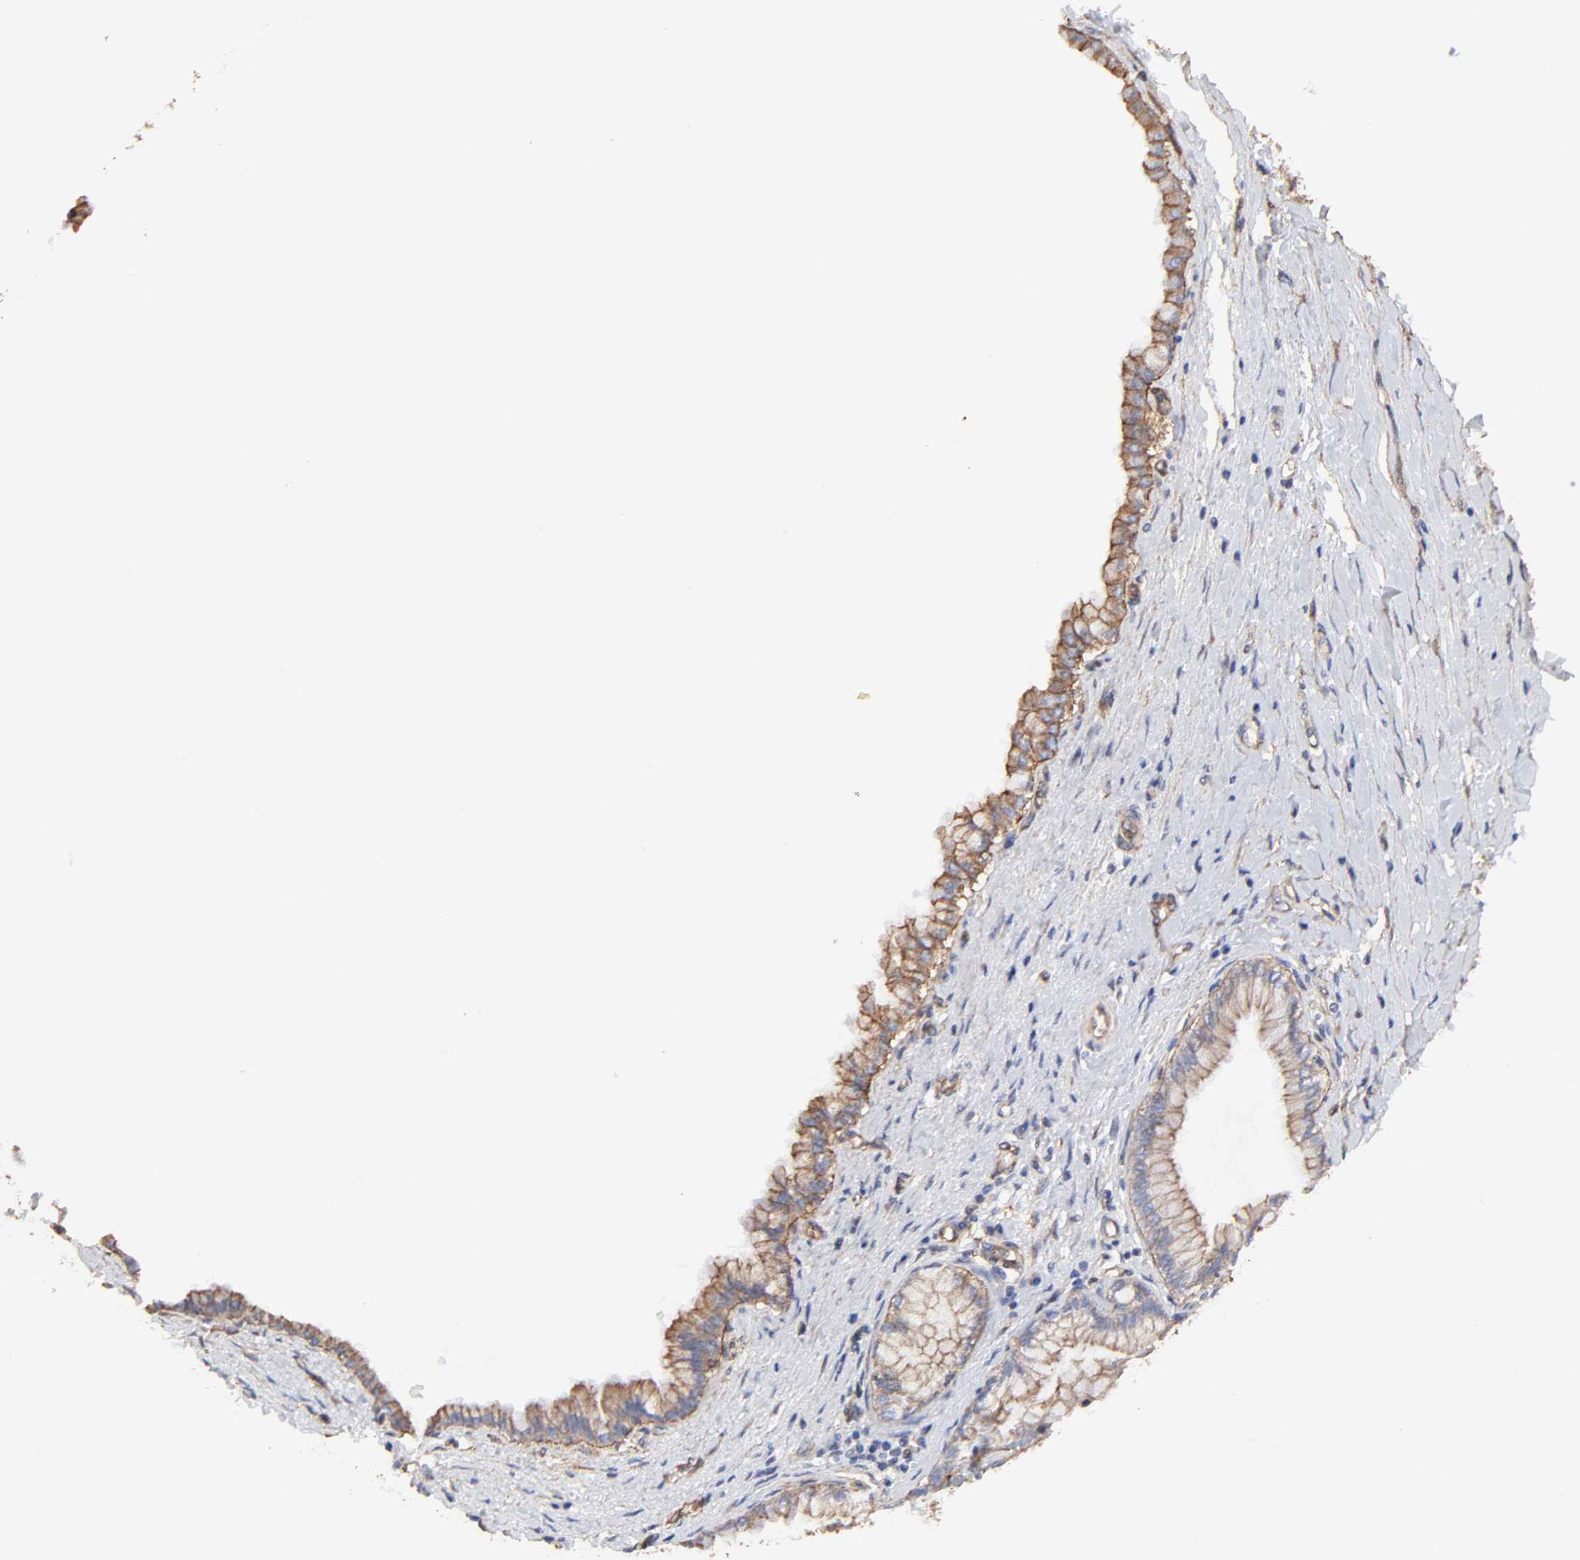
{"staining": {"intensity": "moderate", "quantity": ">75%", "location": "cytoplasmic/membranous"}, "tissue": "pancreatic cancer", "cell_type": "Tumor cells", "image_type": "cancer", "snomed": [{"axis": "morphology", "description": "Adenocarcinoma, NOS"}, {"axis": "topography", "description": "Pancreas"}], "caption": "Tumor cells reveal medium levels of moderate cytoplasmic/membranous staining in about >75% of cells in pancreatic cancer.", "gene": "LRCH2", "patient": {"sex": "male", "age": 79}}